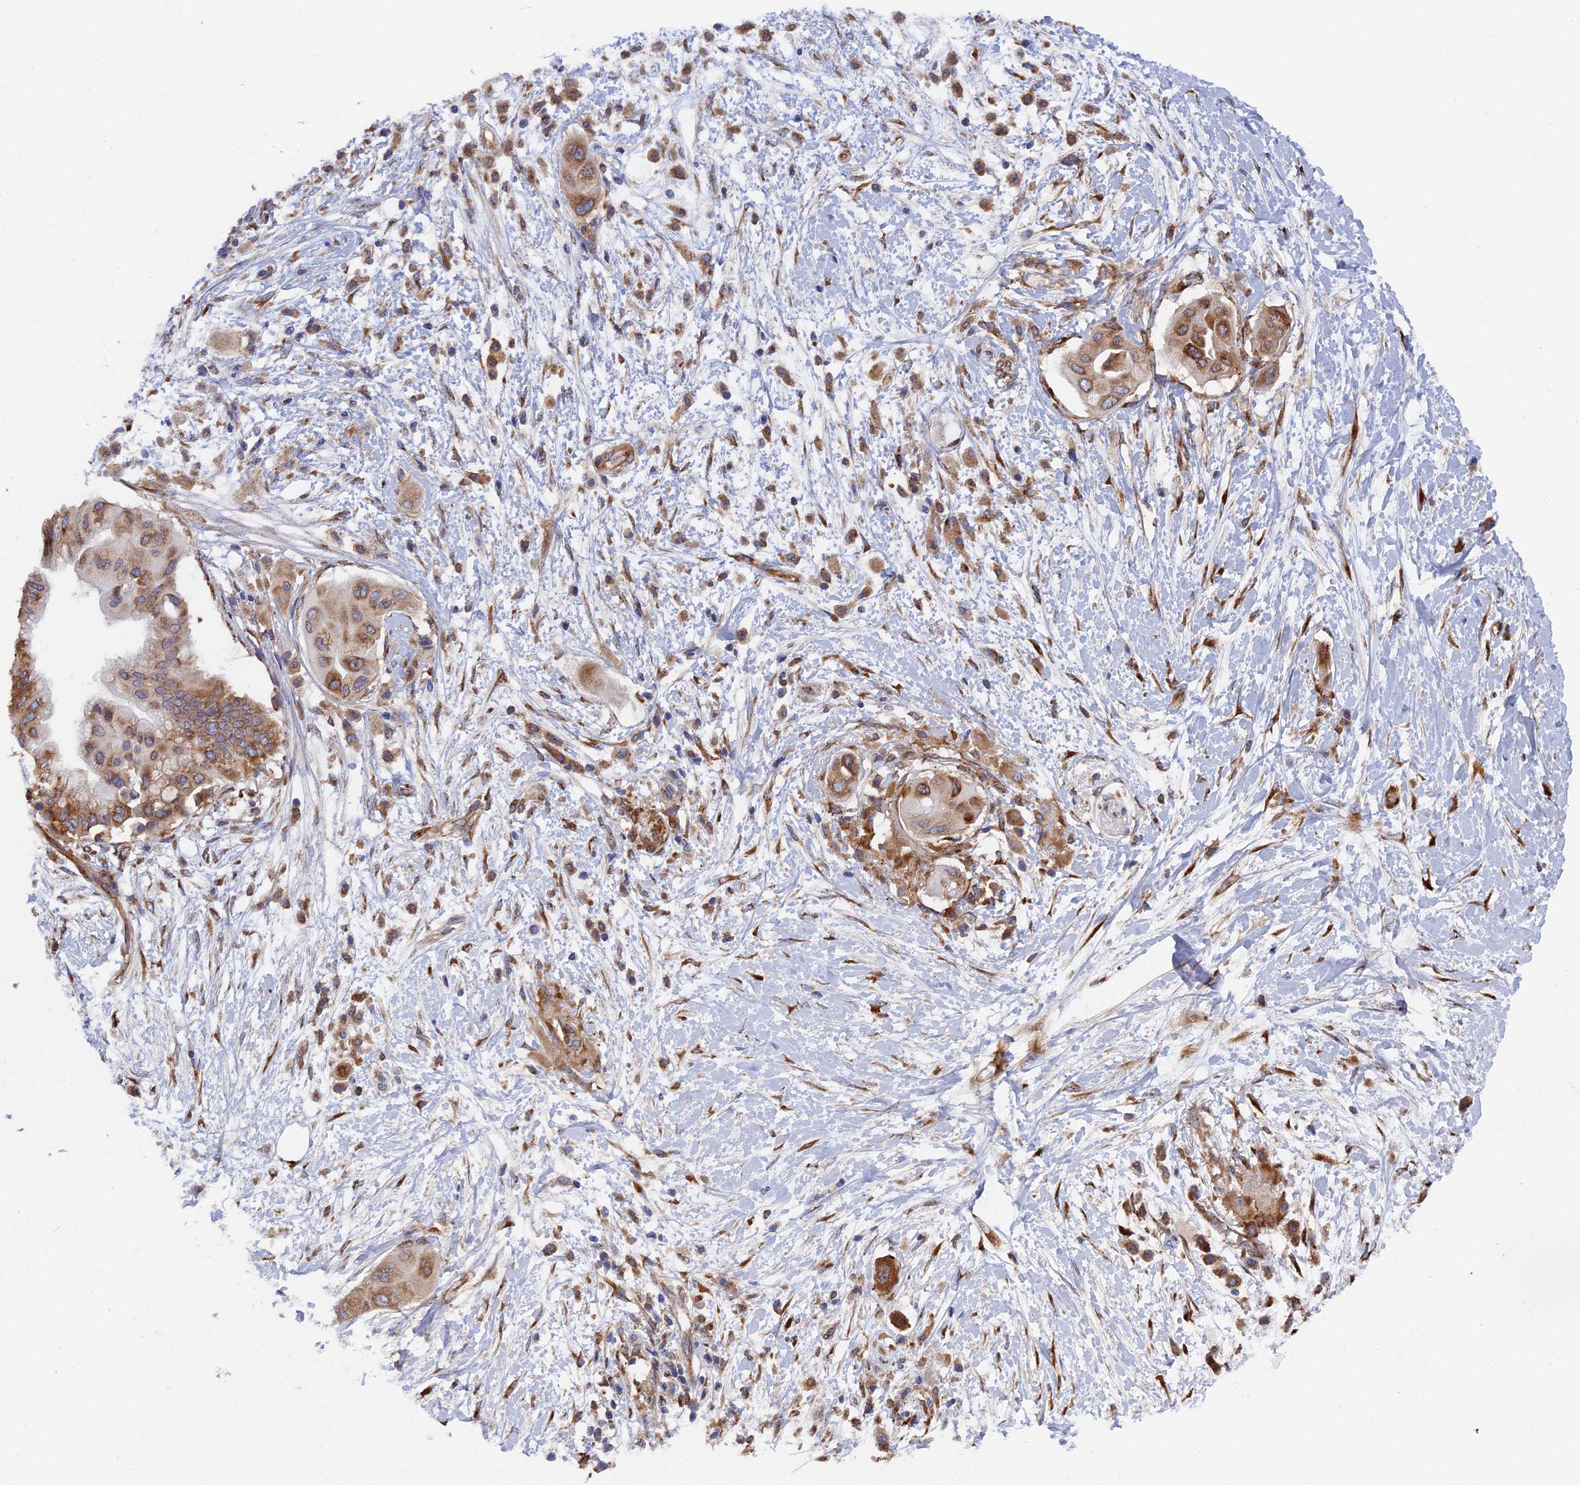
{"staining": {"intensity": "moderate", "quantity": ">75%", "location": "cytoplasmic/membranous"}, "tissue": "pancreatic cancer", "cell_type": "Tumor cells", "image_type": "cancer", "snomed": [{"axis": "morphology", "description": "Adenocarcinoma, NOS"}, {"axis": "topography", "description": "Pancreas"}], "caption": "Immunohistochemistry image of neoplastic tissue: adenocarcinoma (pancreatic) stained using immunohistochemistry displays medium levels of moderate protein expression localized specifically in the cytoplasmic/membranous of tumor cells, appearing as a cytoplasmic/membranous brown color.", "gene": "YBX1", "patient": {"sex": "male", "age": 68}}